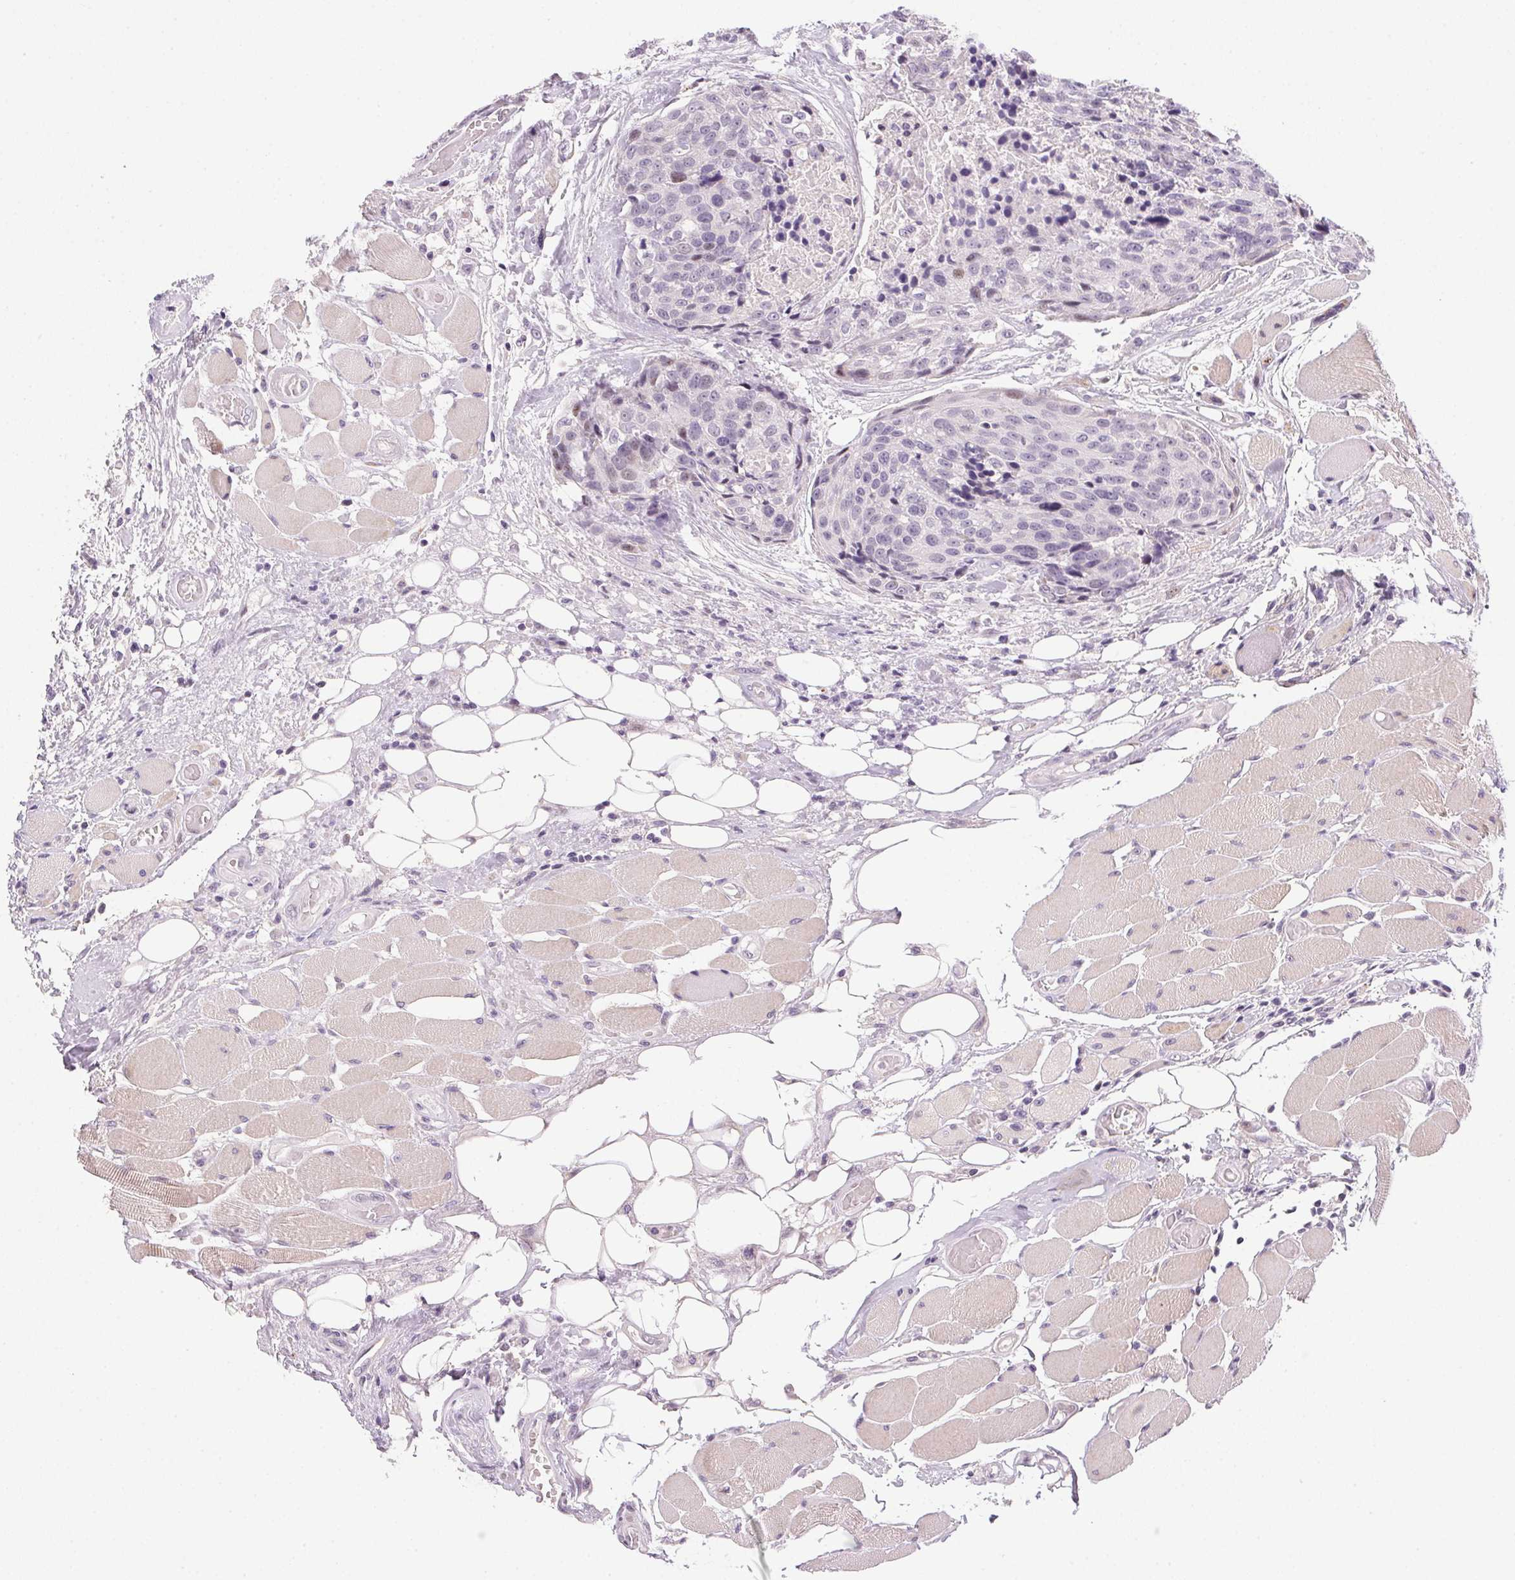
{"staining": {"intensity": "negative", "quantity": "none", "location": "none"}, "tissue": "head and neck cancer", "cell_type": "Tumor cells", "image_type": "cancer", "snomed": [{"axis": "morphology", "description": "Squamous cell carcinoma, NOS"}, {"axis": "topography", "description": "Oral tissue"}, {"axis": "topography", "description": "Head-Neck"}], "caption": "This is a histopathology image of immunohistochemistry (IHC) staining of squamous cell carcinoma (head and neck), which shows no positivity in tumor cells. Brightfield microscopy of immunohistochemistry stained with DAB (brown) and hematoxylin (blue), captured at high magnification.", "gene": "GSDMC", "patient": {"sex": "male", "age": 64}}